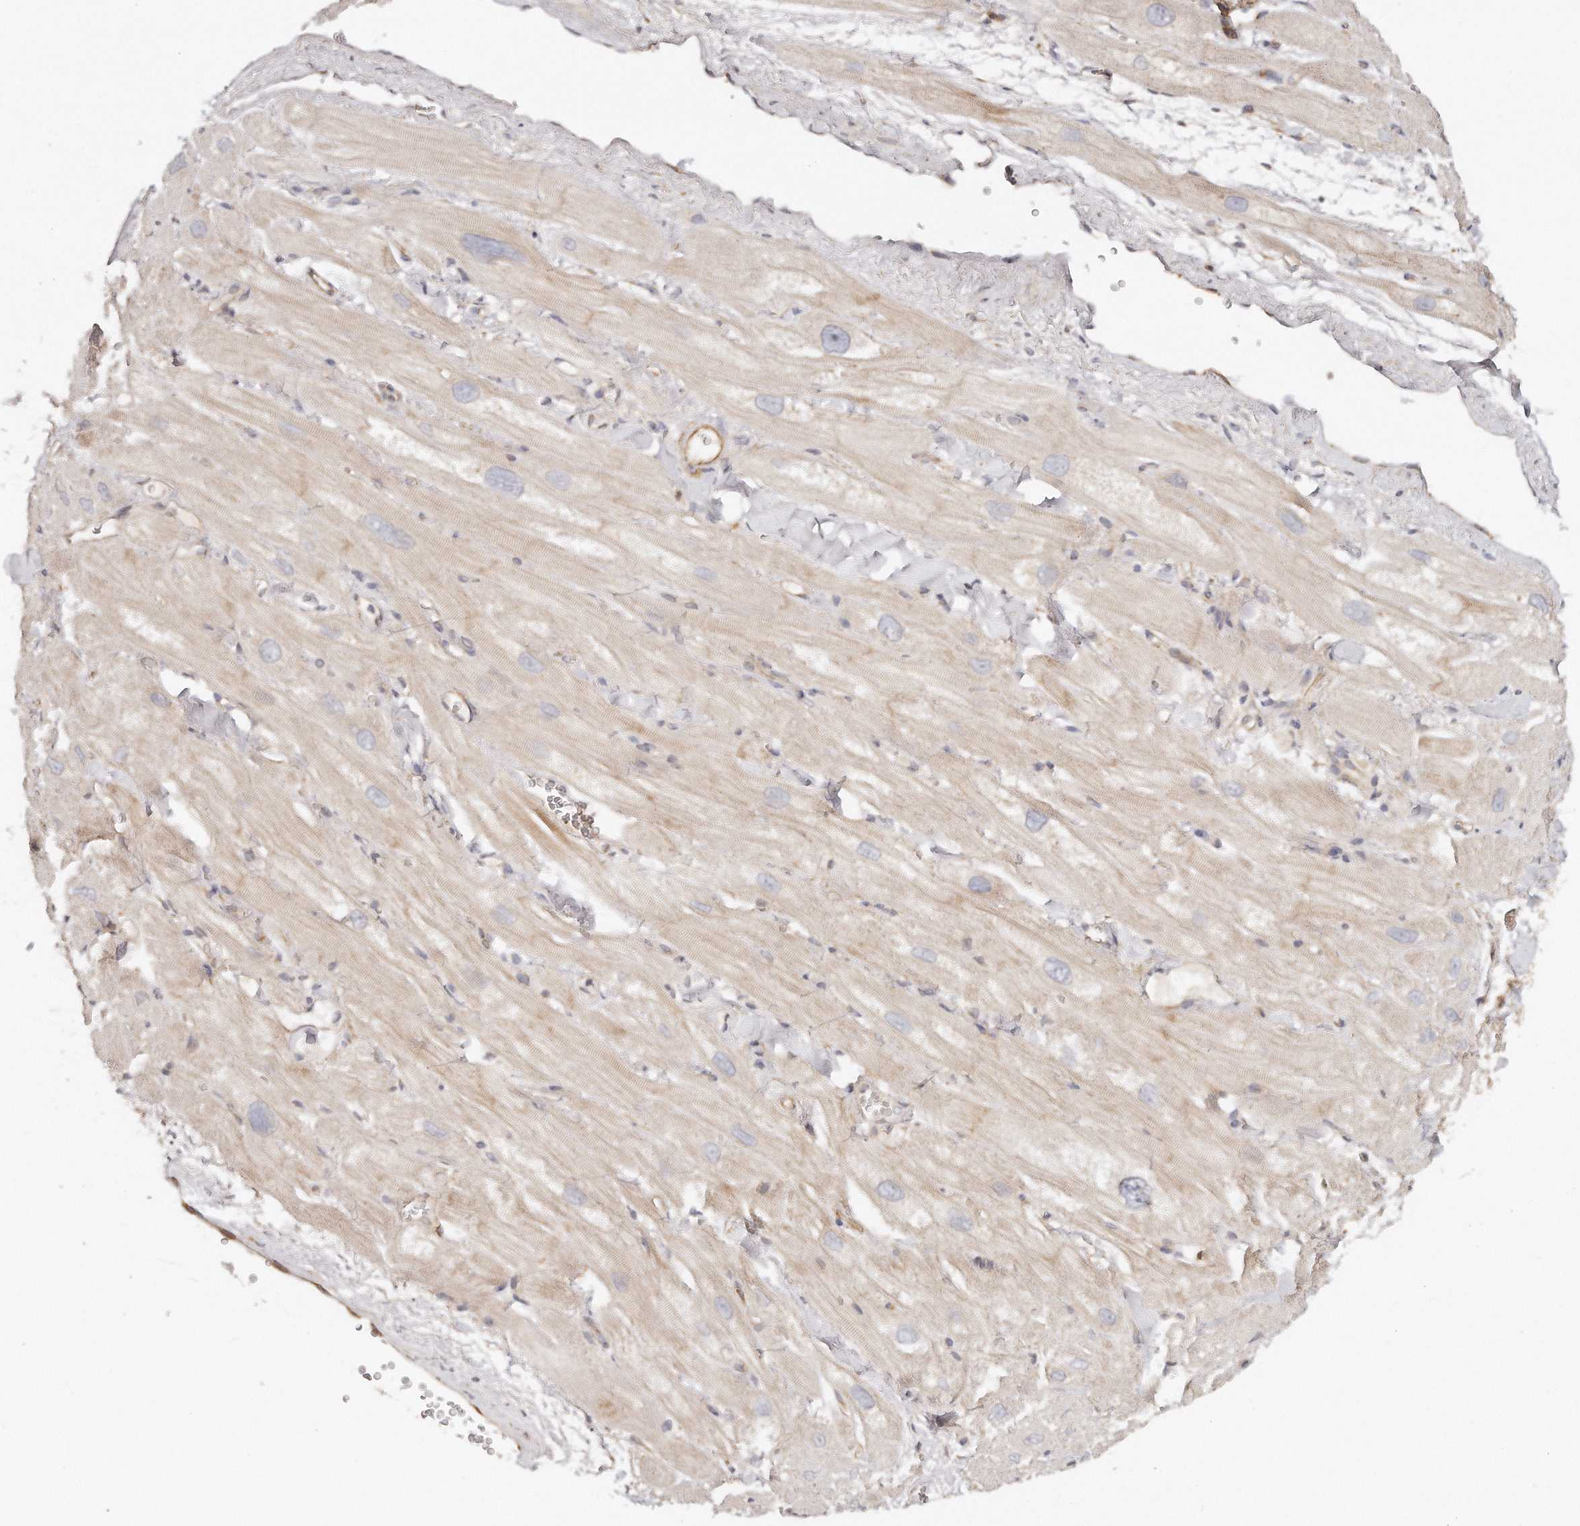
{"staining": {"intensity": "weak", "quantity": "25%-75%", "location": "cytoplasmic/membranous"}, "tissue": "heart muscle", "cell_type": "Cardiomyocytes", "image_type": "normal", "snomed": [{"axis": "morphology", "description": "Normal tissue, NOS"}, {"axis": "topography", "description": "Heart"}], "caption": "The micrograph demonstrates a brown stain indicating the presence of a protein in the cytoplasmic/membranous of cardiomyocytes in heart muscle. (DAB (3,3'-diaminobenzidine) = brown stain, brightfield microscopy at high magnification).", "gene": "TTLL4", "patient": {"sex": "male", "age": 50}}